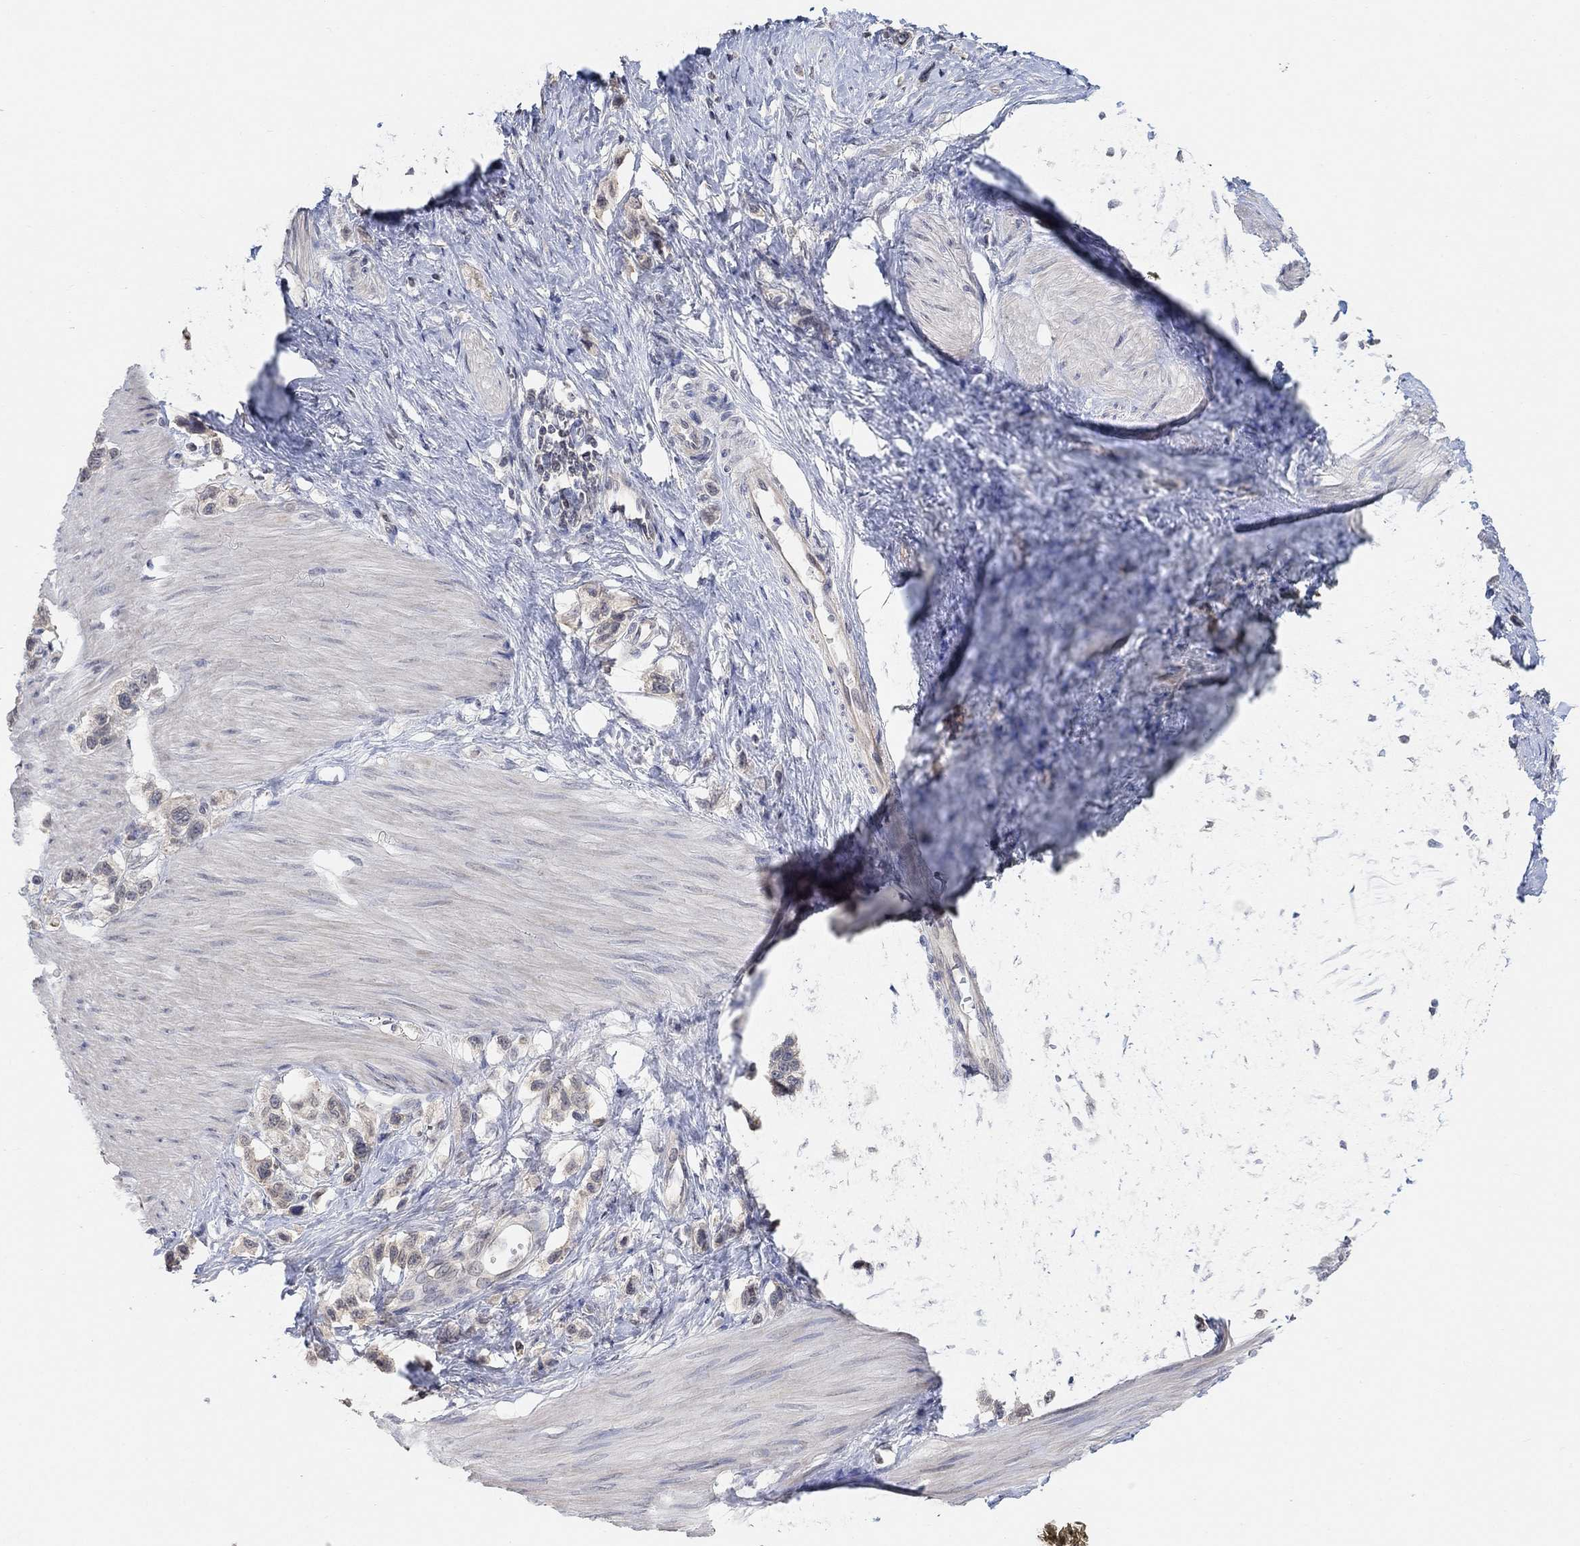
{"staining": {"intensity": "negative", "quantity": "none", "location": "none"}, "tissue": "stomach cancer", "cell_type": "Tumor cells", "image_type": "cancer", "snomed": [{"axis": "morphology", "description": "Normal tissue, NOS"}, {"axis": "morphology", "description": "Adenocarcinoma, NOS"}, {"axis": "morphology", "description": "Adenocarcinoma, High grade"}, {"axis": "topography", "description": "Stomach, upper"}, {"axis": "topography", "description": "Stomach"}], "caption": "Immunohistochemical staining of adenocarcinoma (high-grade) (stomach) shows no significant staining in tumor cells.", "gene": "UNC5B", "patient": {"sex": "female", "age": 65}}